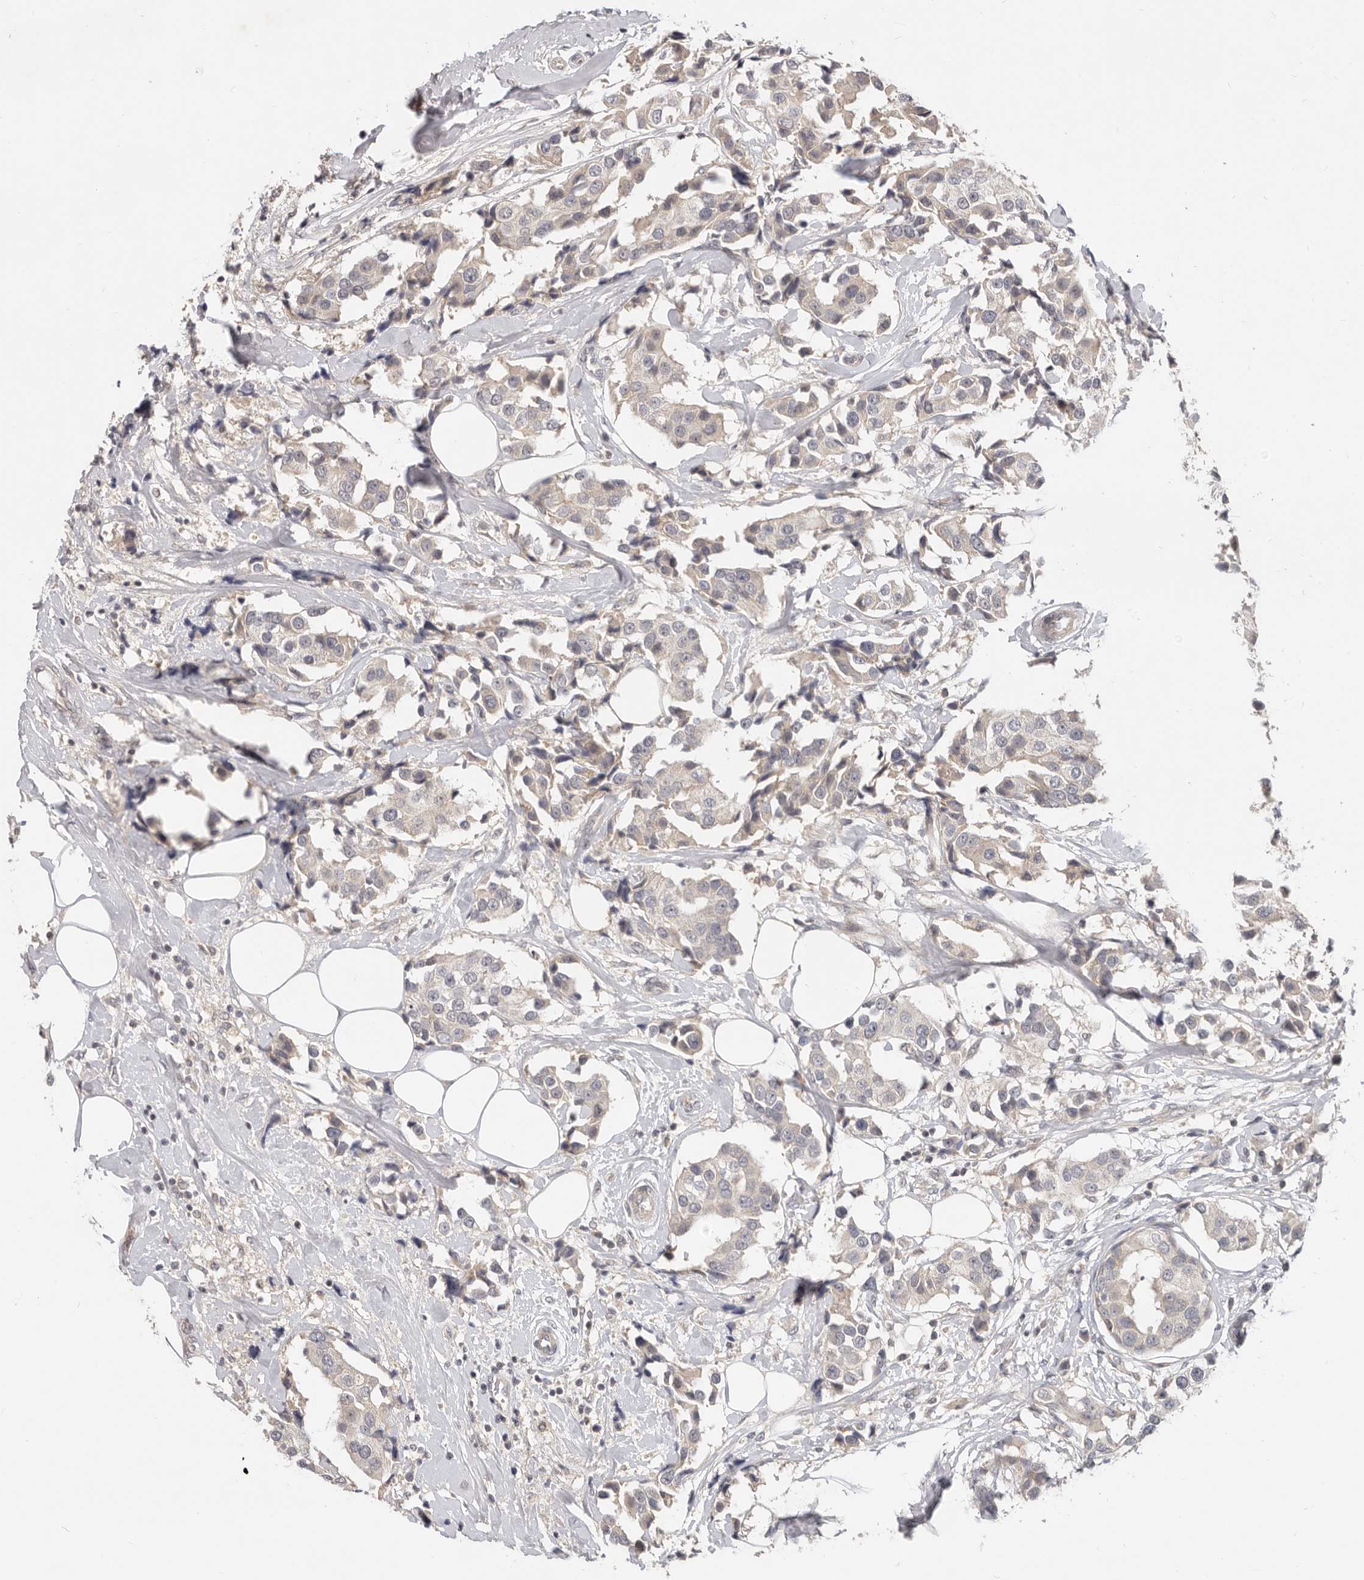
{"staining": {"intensity": "weak", "quantity": "<25%", "location": "cytoplasmic/membranous"}, "tissue": "breast cancer", "cell_type": "Tumor cells", "image_type": "cancer", "snomed": [{"axis": "morphology", "description": "Normal tissue, NOS"}, {"axis": "morphology", "description": "Duct carcinoma"}, {"axis": "topography", "description": "Breast"}], "caption": "There is no significant positivity in tumor cells of breast cancer.", "gene": "USP49", "patient": {"sex": "female", "age": 39}}